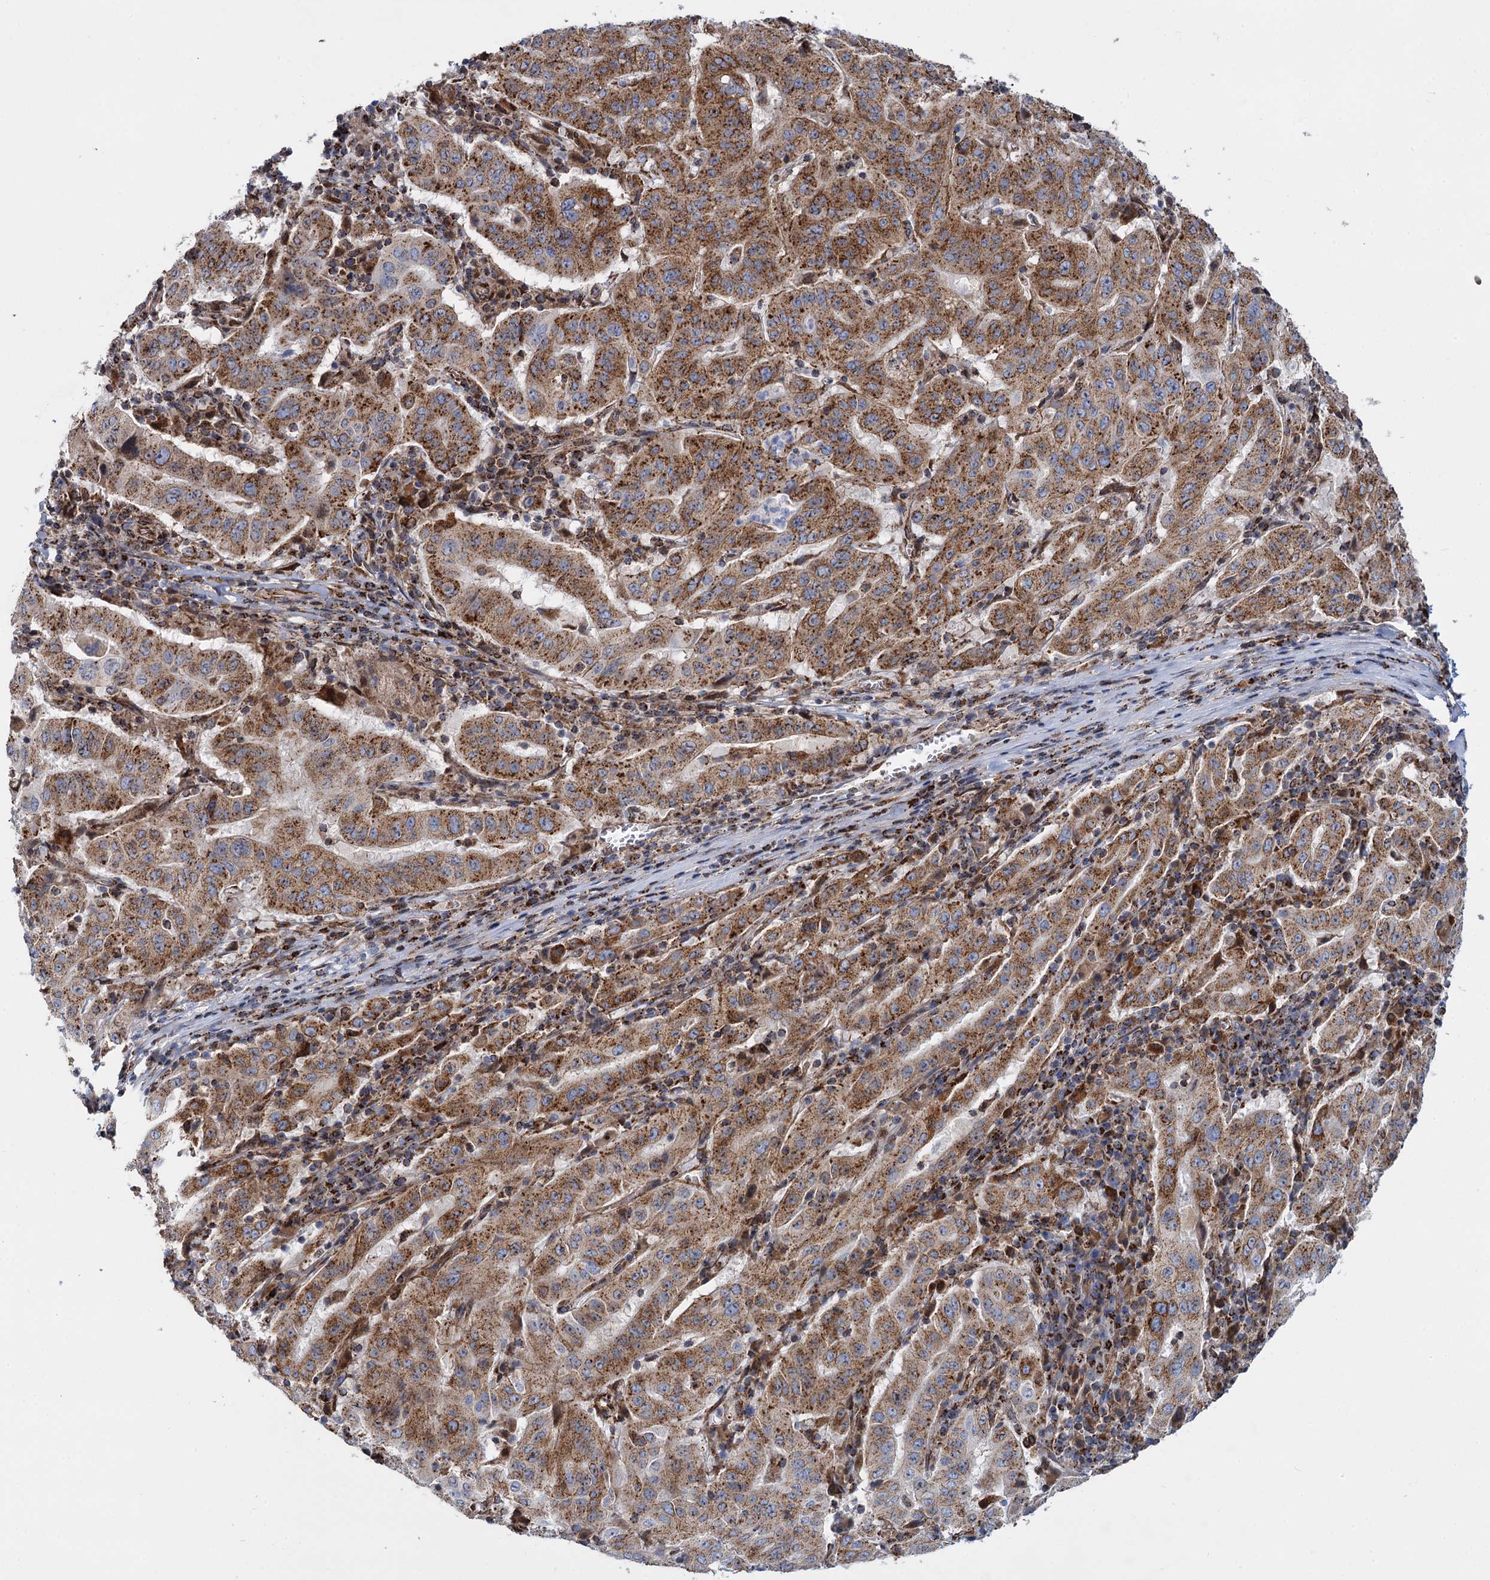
{"staining": {"intensity": "moderate", "quantity": ">75%", "location": "cytoplasmic/membranous"}, "tissue": "pancreatic cancer", "cell_type": "Tumor cells", "image_type": "cancer", "snomed": [{"axis": "morphology", "description": "Adenocarcinoma, NOS"}, {"axis": "topography", "description": "Pancreas"}], "caption": "Tumor cells demonstrate medium levels of moderate cytoplasmic/membranous positivity in approximately >75% of cells in human pancreatic cancer (adenocarcinoma).", "gene": "SUPT20H", "patient": {"sex": "male", "age": 63}}